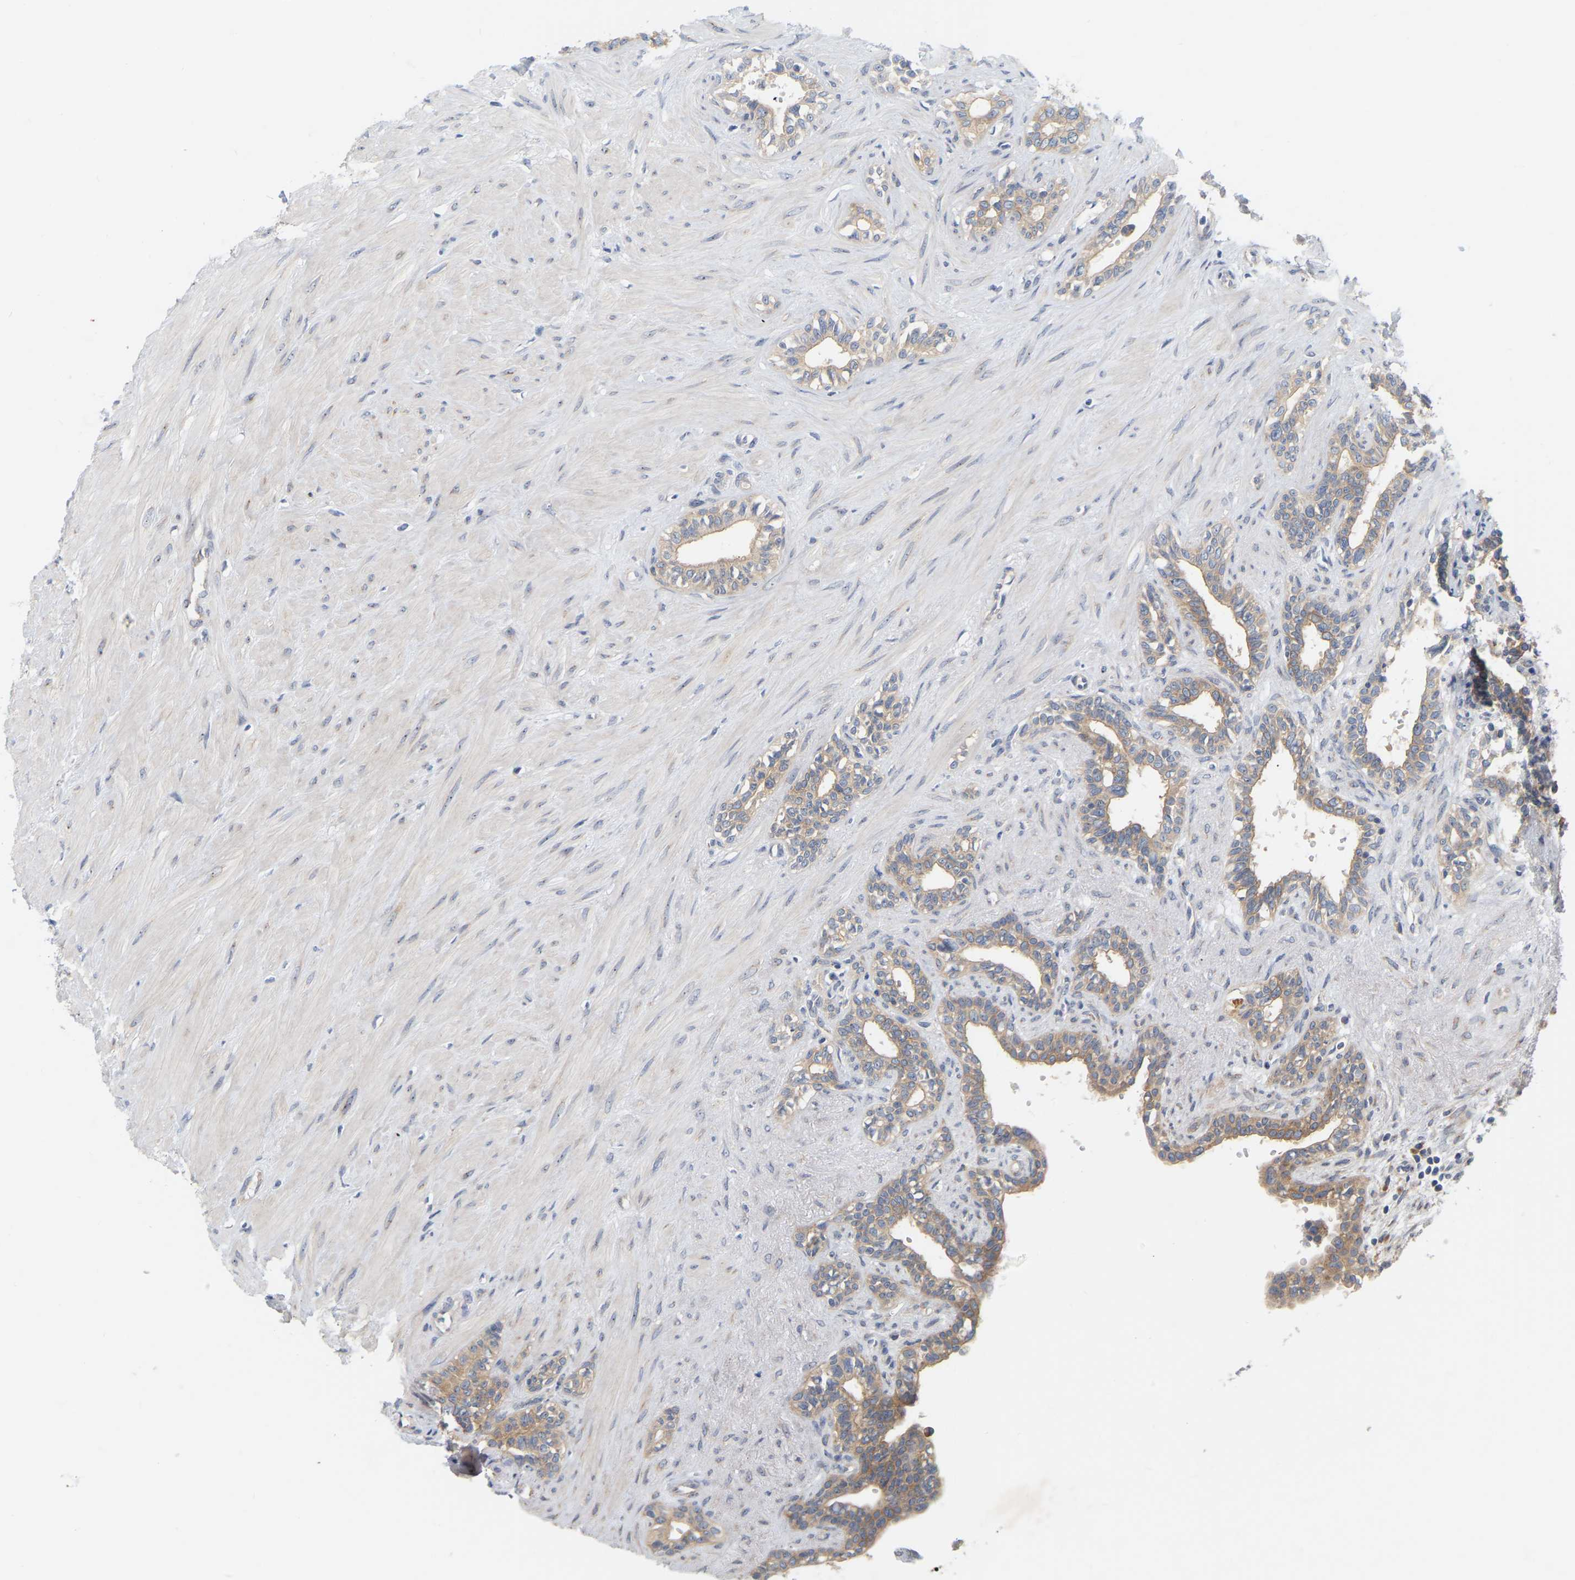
{"staining": {"intensity": "moderate", "quantity": ">75%", "location": "cytoplasmic/membranous"}, "tissue": "seminal vesicle", "cell_type": "Glandular cells", "image_type": "normal", "snomed": [{"axis": "morphology", "description": "Normal tissue, NOS"}, {"axis": "morphology", "description": "Adenocarcinoma, High grade"}, {"axis": "topography", "description": "Prostate"}, {"axis": "topography", "description": "Seminal veicle"}], "caption": "Protein analysis of benign seminal vesicle shows moderate cytoplasmic/membranous positivity in approximately >75% of glandular cells. The staining is performed using DAB (3,3'-diaminobenzidine) brown chromogen to label protein expression. The nuclei are counter-stained blue using hematoxylin.", "gene": "MINDY4", "patient": {"sex": "male", "age": 55}}